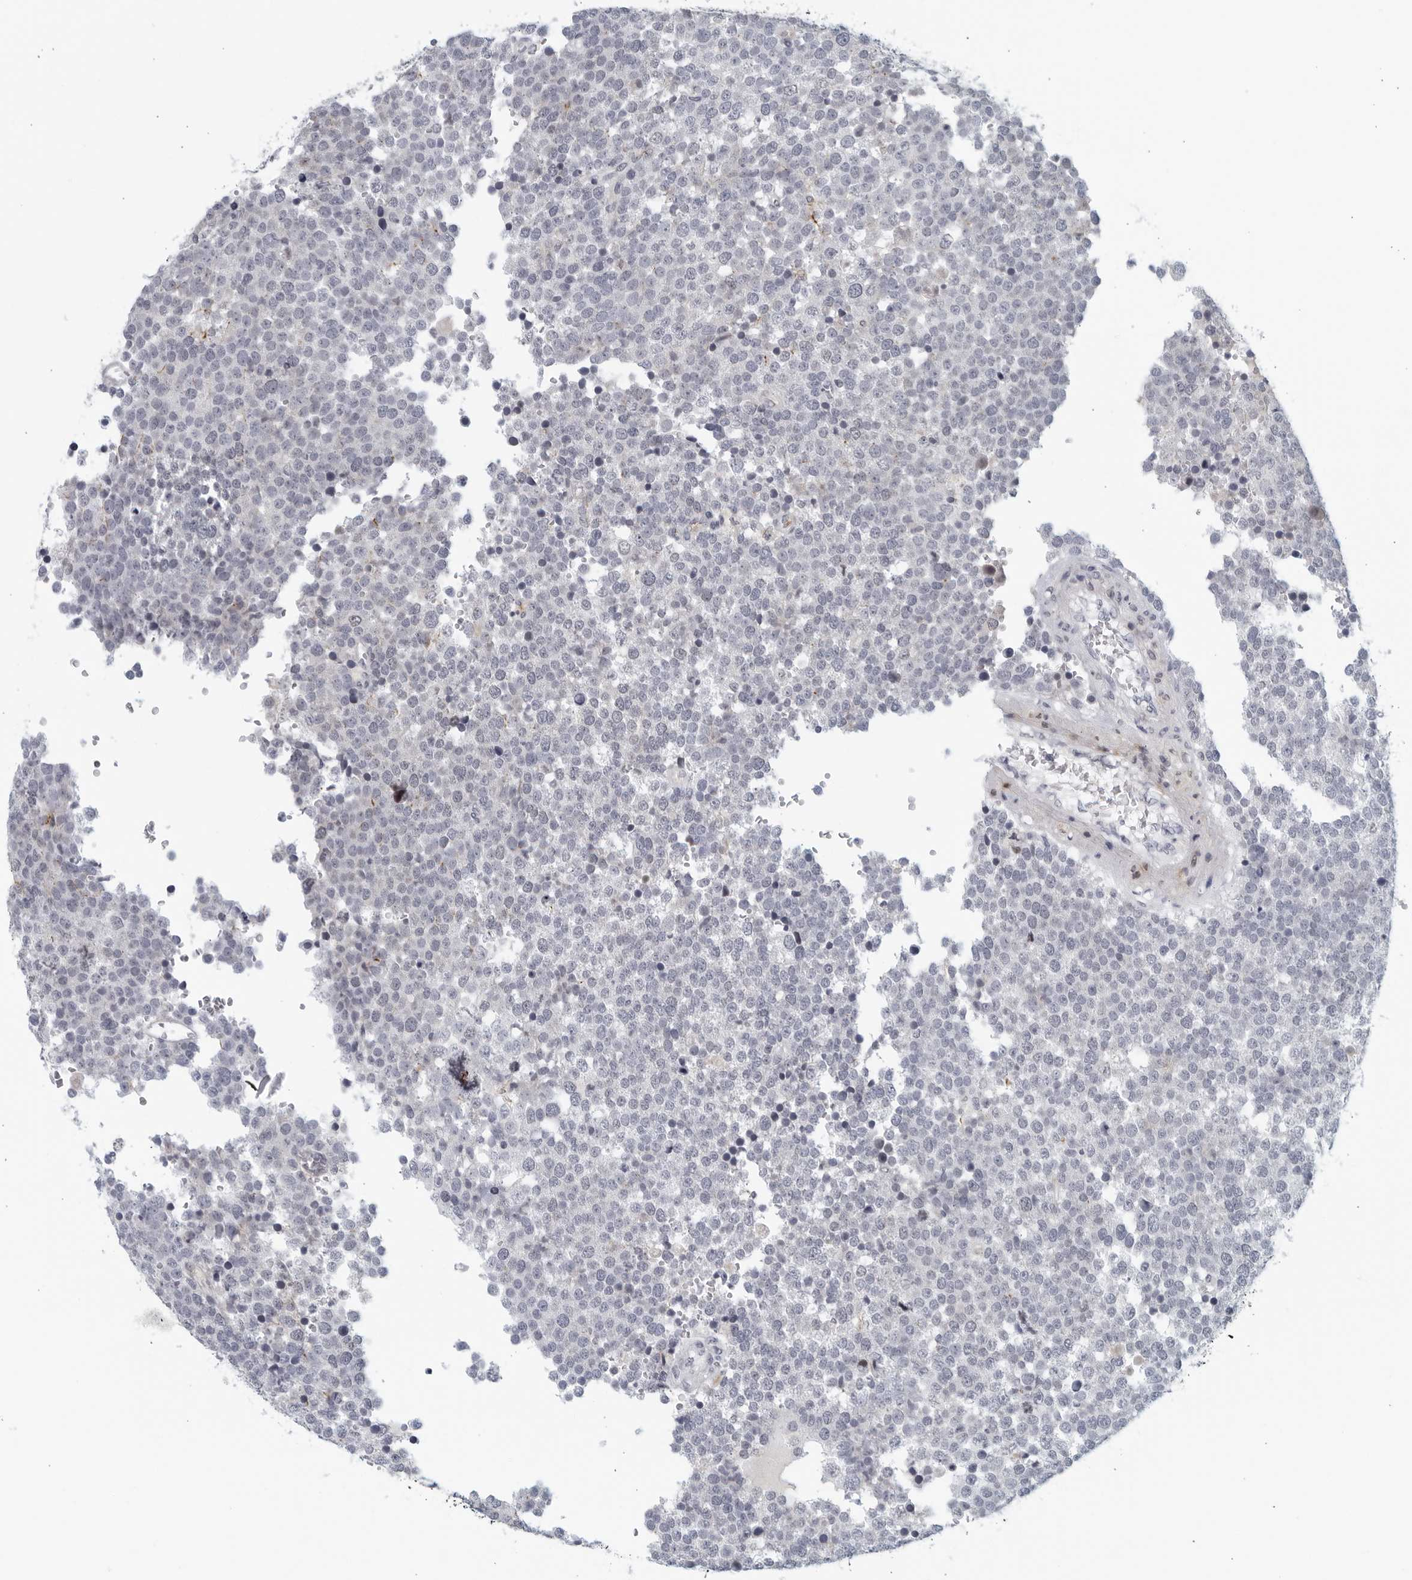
{"staining": {"intensity": "negative", "quantity": "none", "location": "none"}, "tissue": "testis cancer", "cell_type": "Tumor cells", "image_type": "cancer", "snomed": [{"axis": "morphology", "description": "Seminoma, NOS"}, {"axis": "topography", "description": "Testis"}], "caption": "A micrograph of testis seminoma stained for a protein displays no brown staining in tumor cells.", "gene": "MATN1", "patient": {"sex": "male", "age": 71}}